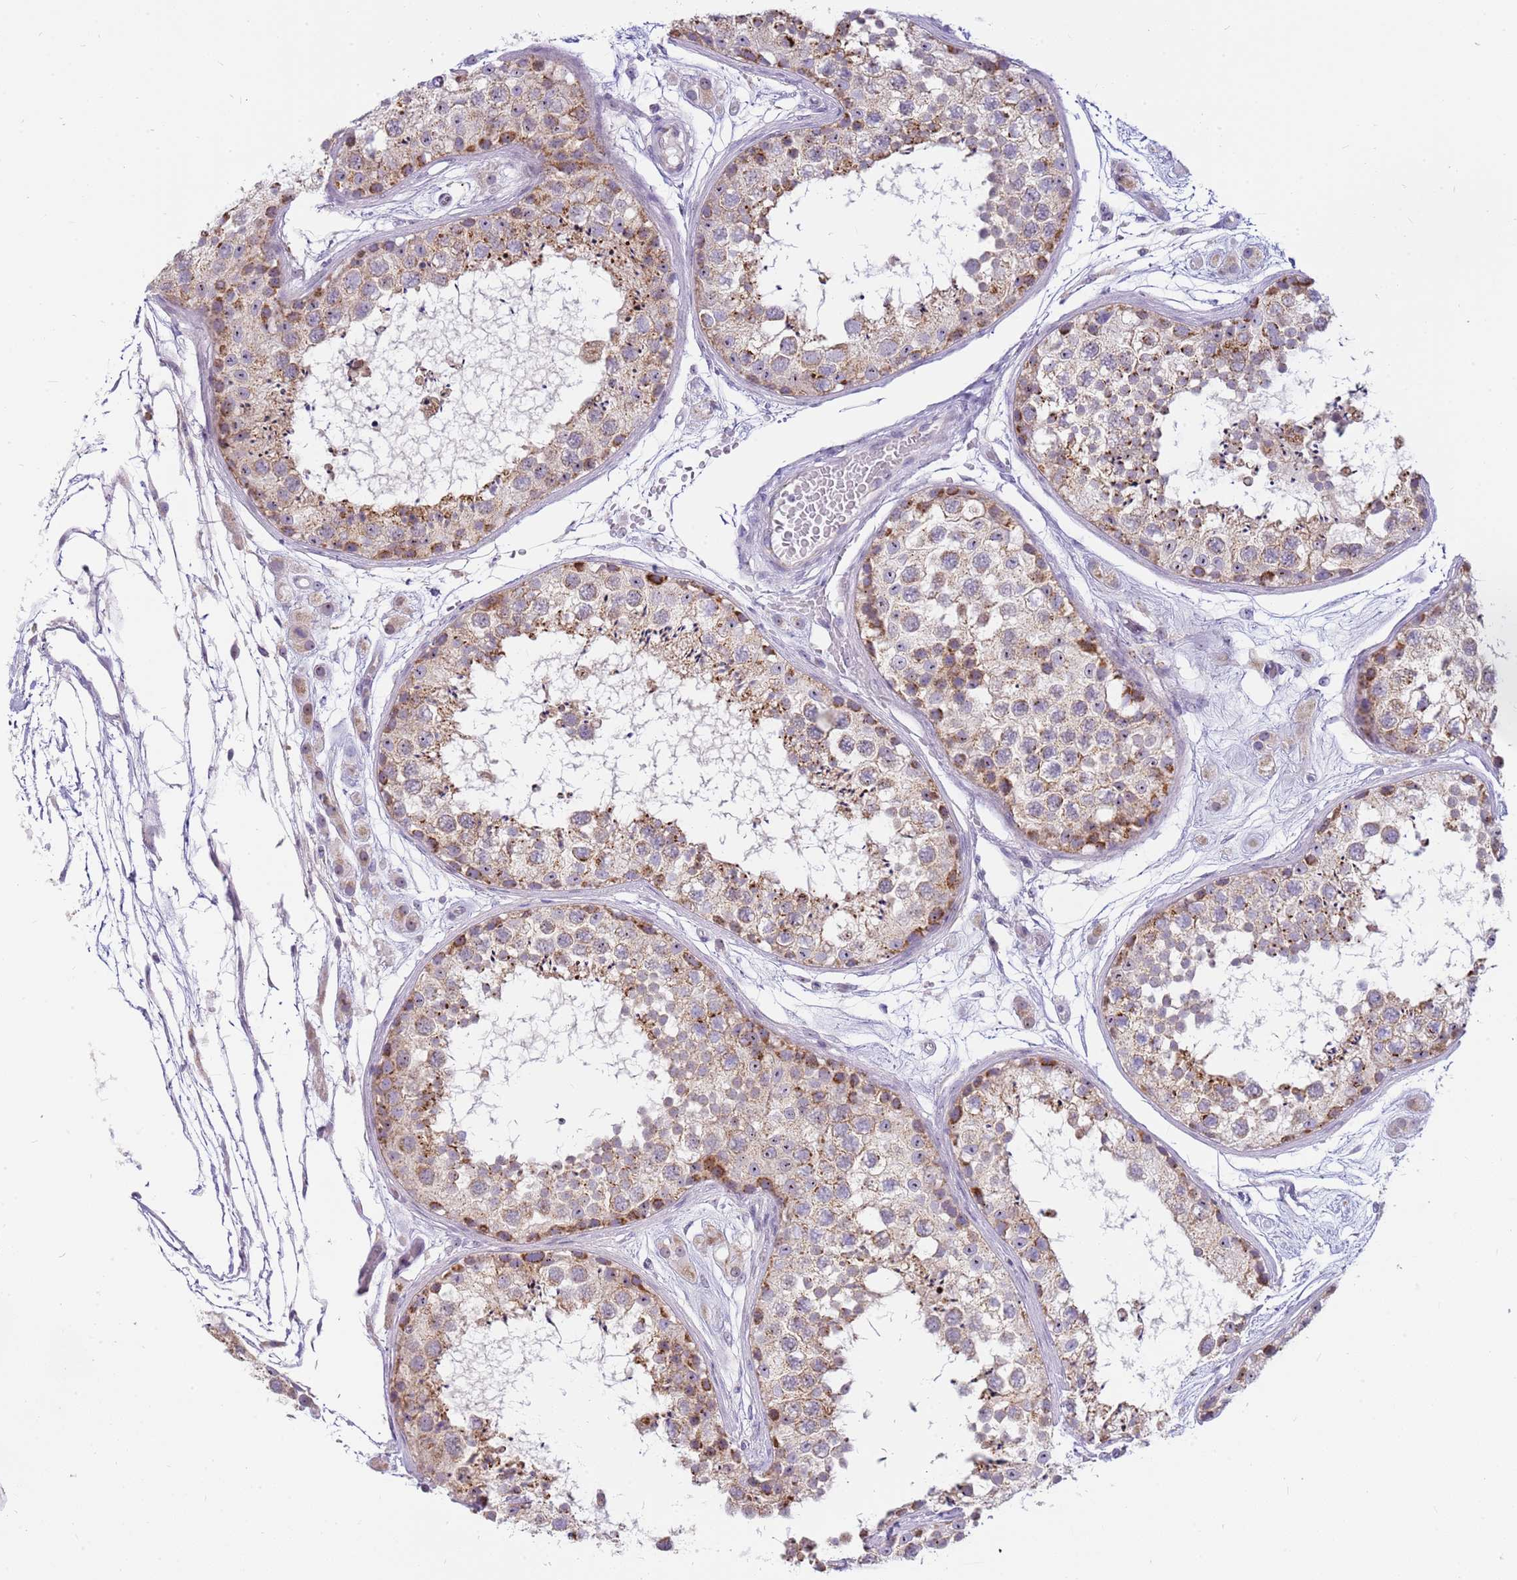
{"staining": {"intensity": "moderate", "quantity": ">75%", "location": "cytoplasmic/membranous"}, "tissue": "testis", "cell_type": "Cells in seminiferous ducts", "image_type": "normal", "snomed": [{"axis": "morphology", "description": "Normal tissue, NOS"}, {"axis": "topography", "description": "Testis"}], "caption": "A brown stain labels moderate cytoplasmic/membranous positivity of a protein in cells in seminiferous ducts of normal human testis. (DAB (3,3'-diaminobenzidine) IHC with brightfield microscopy, high magnification).", "gene": "DNAJA3", "patient": {"sex": "male", "age": 25}}